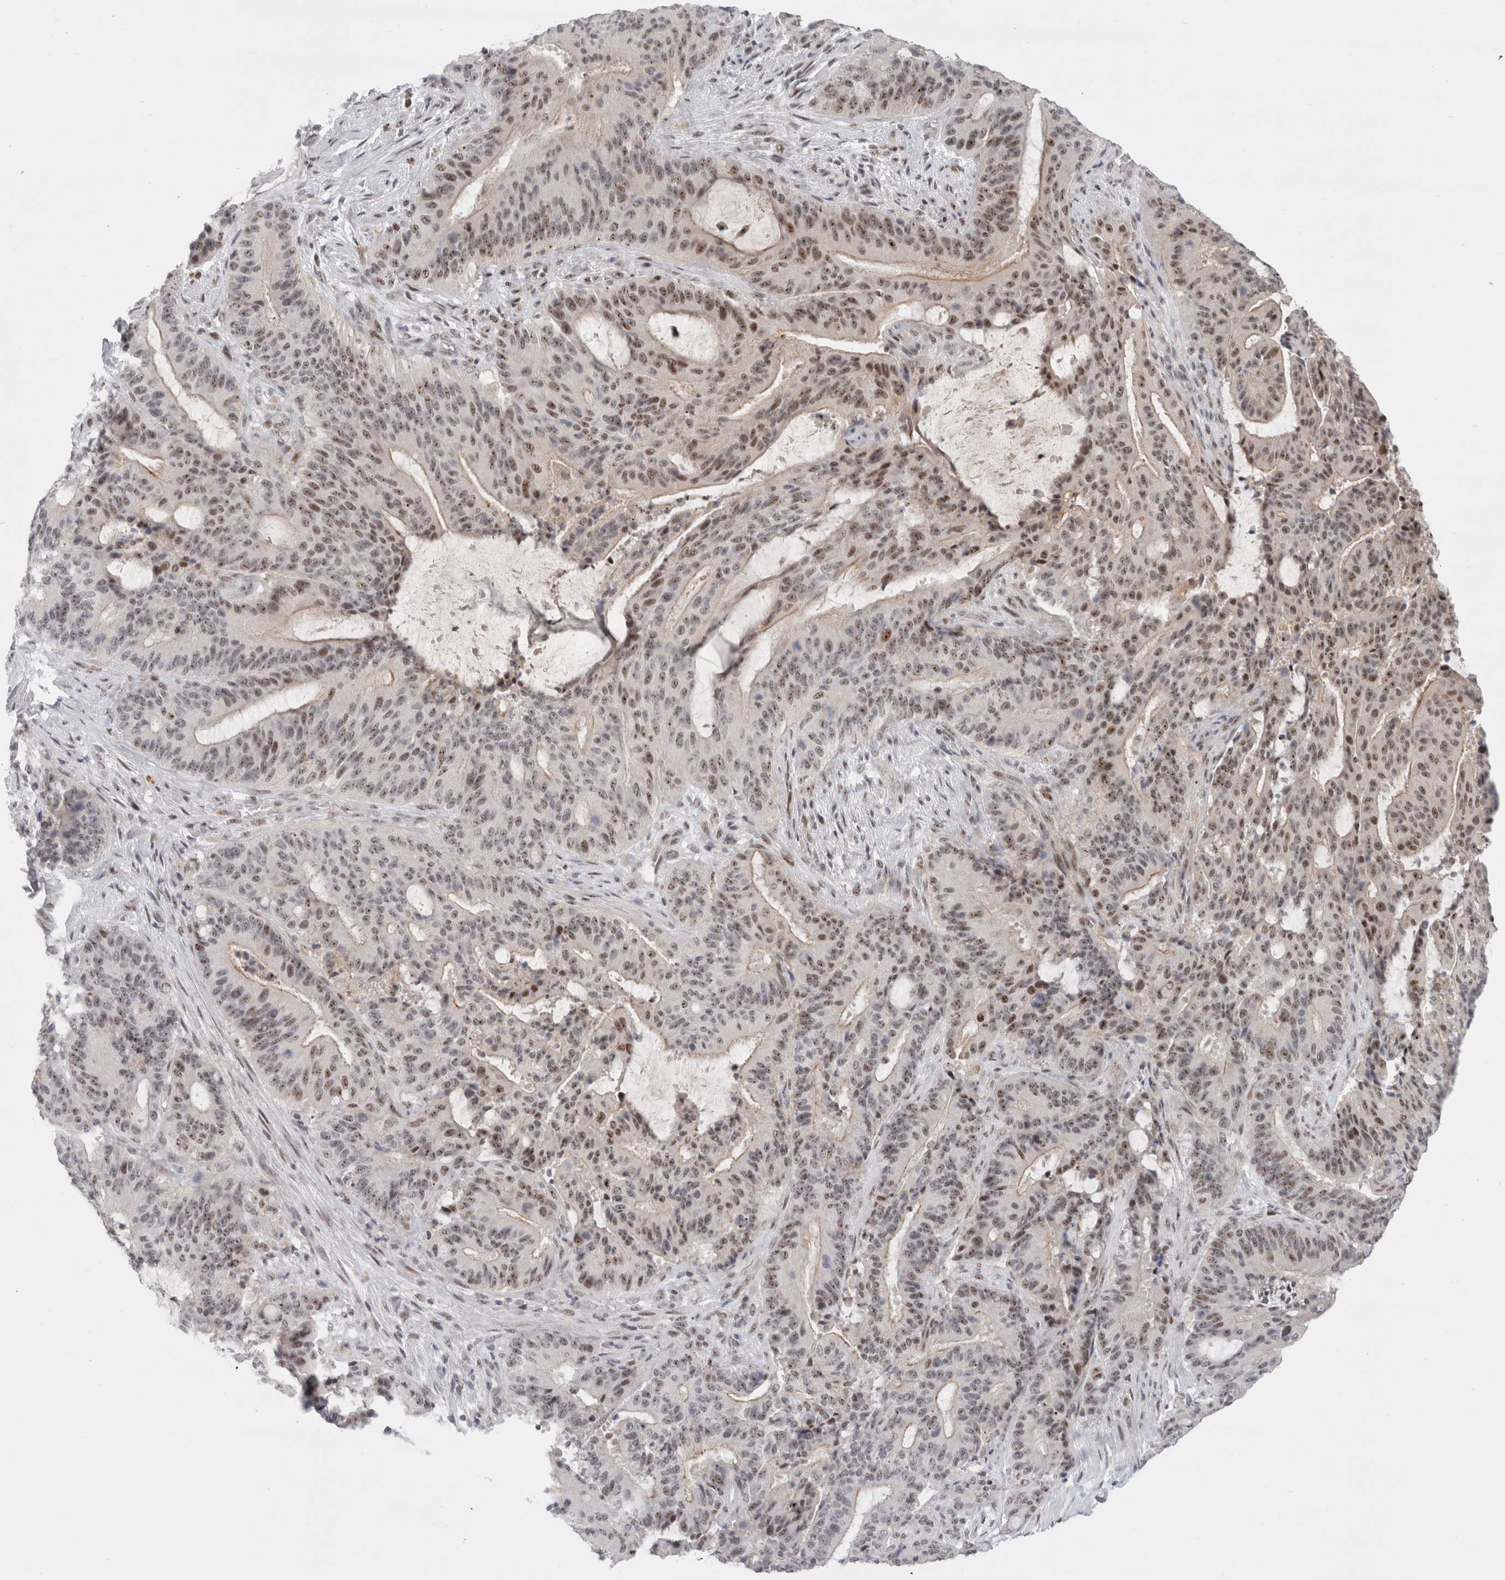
{"staining": {"intensity": "weak", "quantity": ">75%", "location": "nuclear"}, "tissue": "liver cancer", "cell_type": "Tumor cells", "image_type": "cancer", "snomed": [{"axis": "morphology", "description": "Normal tissue, NOS"}, {"axis": "morphology", "description": "Cholangiocarcinoma"}, {"axis": "topography", "description": "Liver"}, {"axis": "topography", "description": "Peripheral nerve tissue"}], "caption": "High-power microscopy captured an IHC image of liver cancer, revealing weak nuclear expression in about >75% of tumor cells.", "gene": "SENP6", "patient": {"sex": "female", "age": 73}}